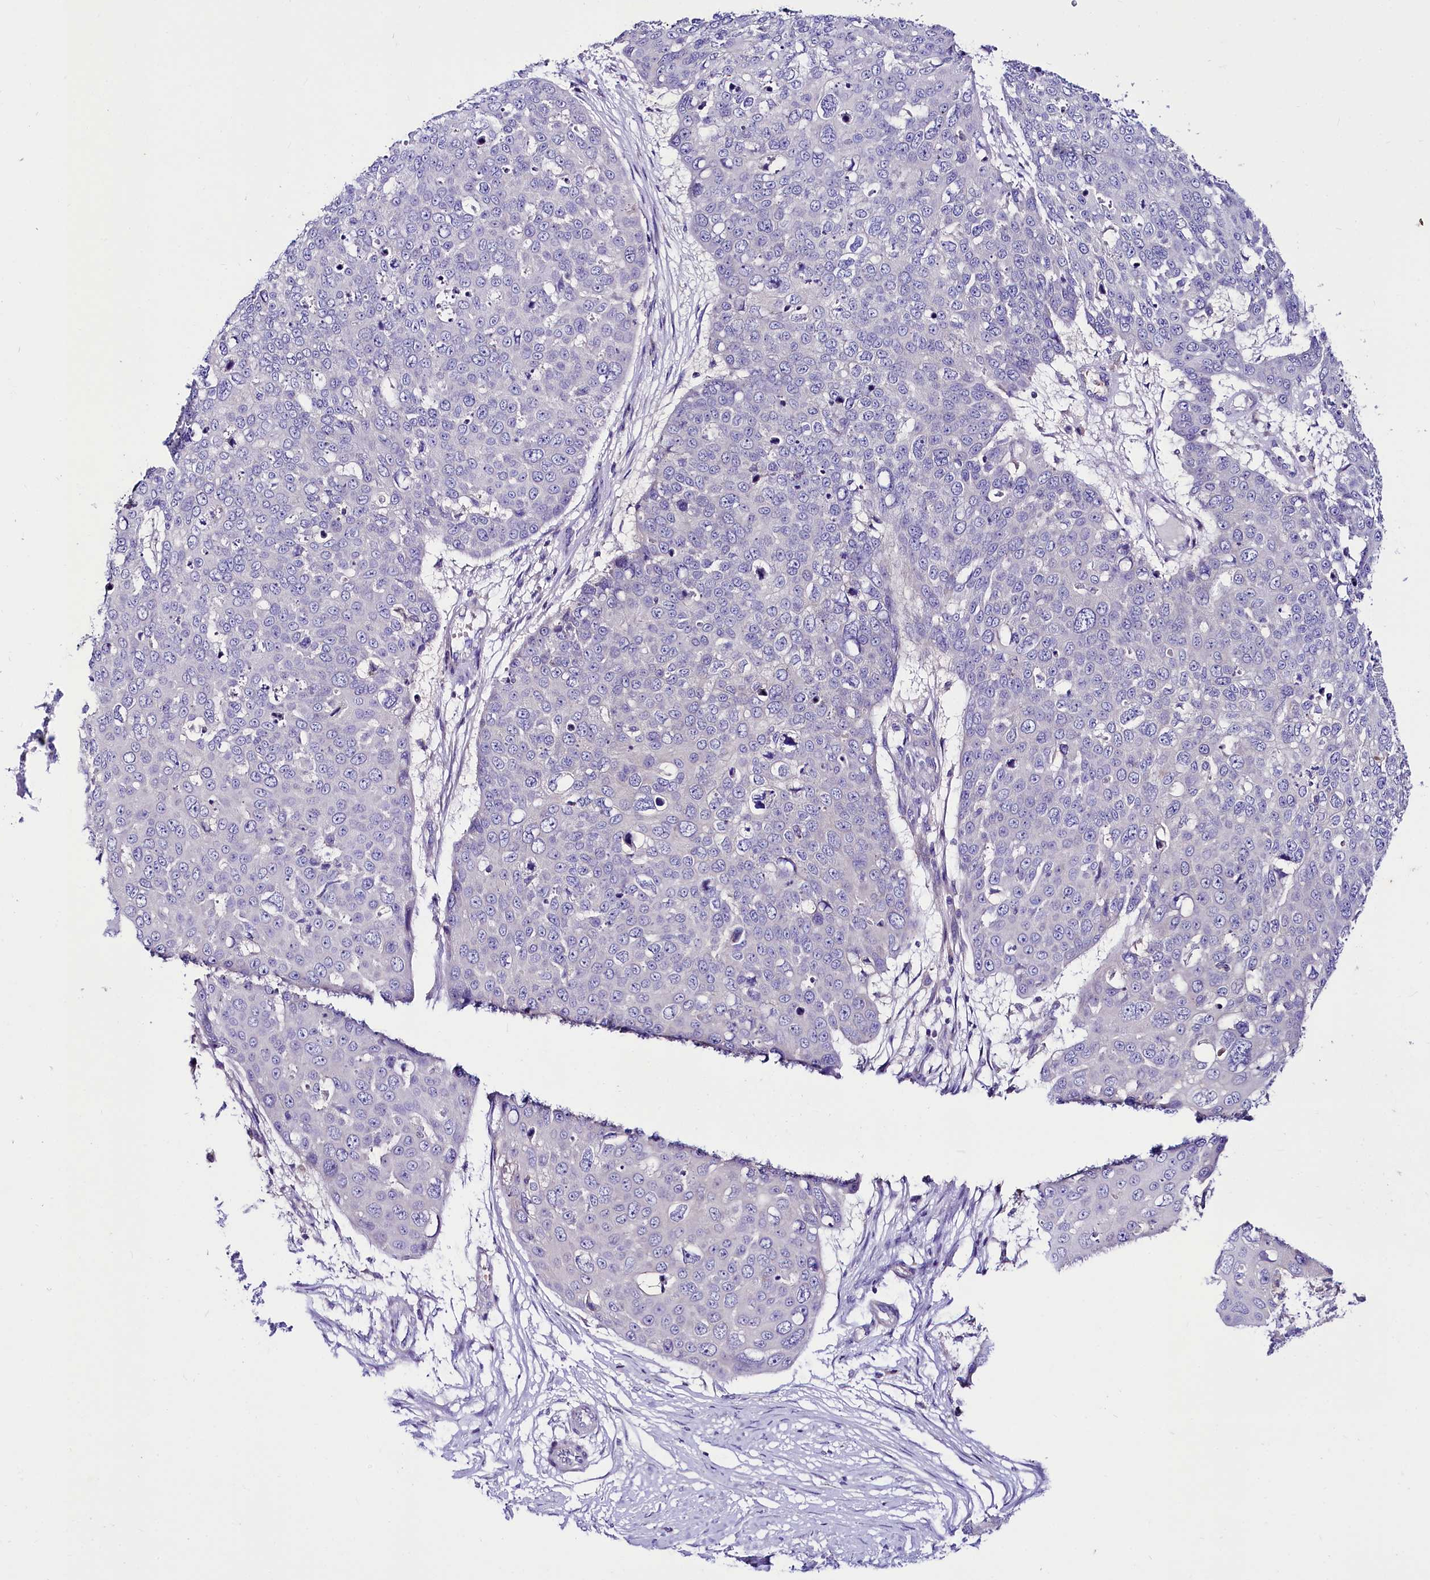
{"staining": {"intensity": "negative", "quantity": "none", "location": "none"}, "tissue": "skin cancer", "cell_type": "Tumor cells", "image_type": "cancer", "snomed": [{"axis": "morphology", "description": "Squamous cell carcinoma, NOS"}, {"axis": "topography", "description": "Skin"}], "caption": "Skin squamous cell carcinoma stained for a protein using immunohistochemistry (IHC) demonstrates no staining tumor cells.", "gene": "ABHD5", "patient": {"sex": "male", "age": 71}}